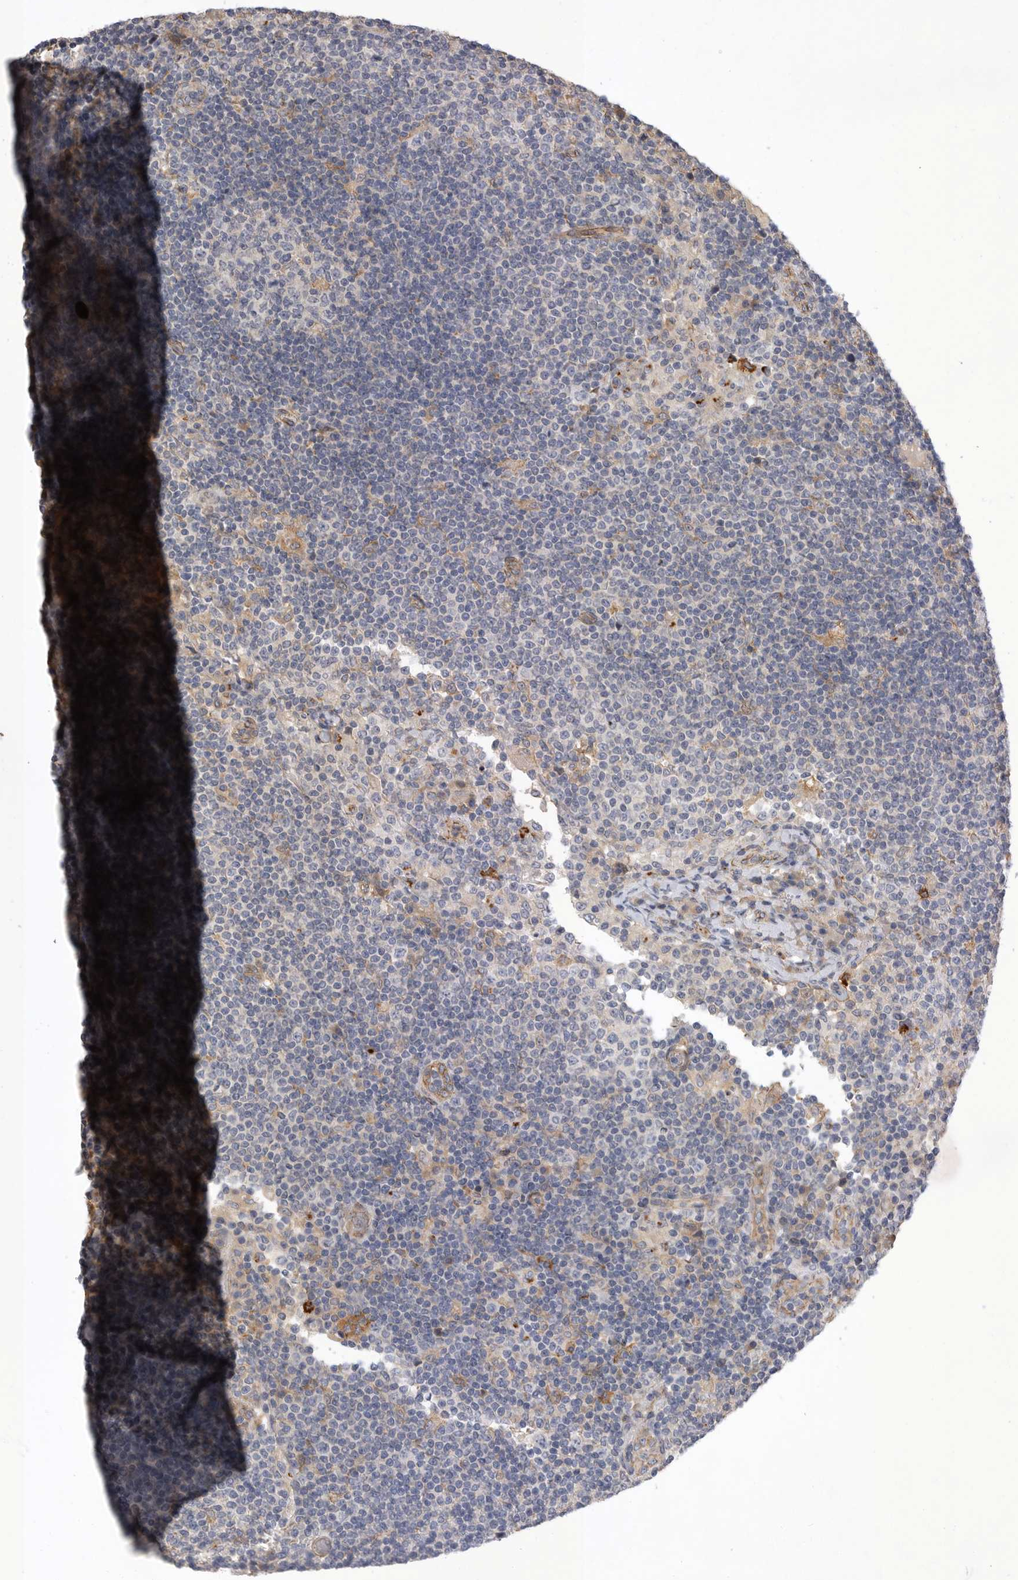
{"staining": {"intensity": "negative", "quantity": "none", "location": "none"}, "tissue": "lymph node", "cell_type": "Germinal center cells", "image_type": "normal", "snomed": [{"axis": "morphology", "description": "Normal tissue, NOS"}, {"axis": "topography", "description": "Lymph node"}], "caption": "IHC histopathology image of unremarkable lymph node: lymph node stained with DAB (3,3'-diaminobenzidine) reveals no significant protein staining in germinal center cells.", "gene": "ANKFY1", "patient": {"sex": "female", "age": 53}}